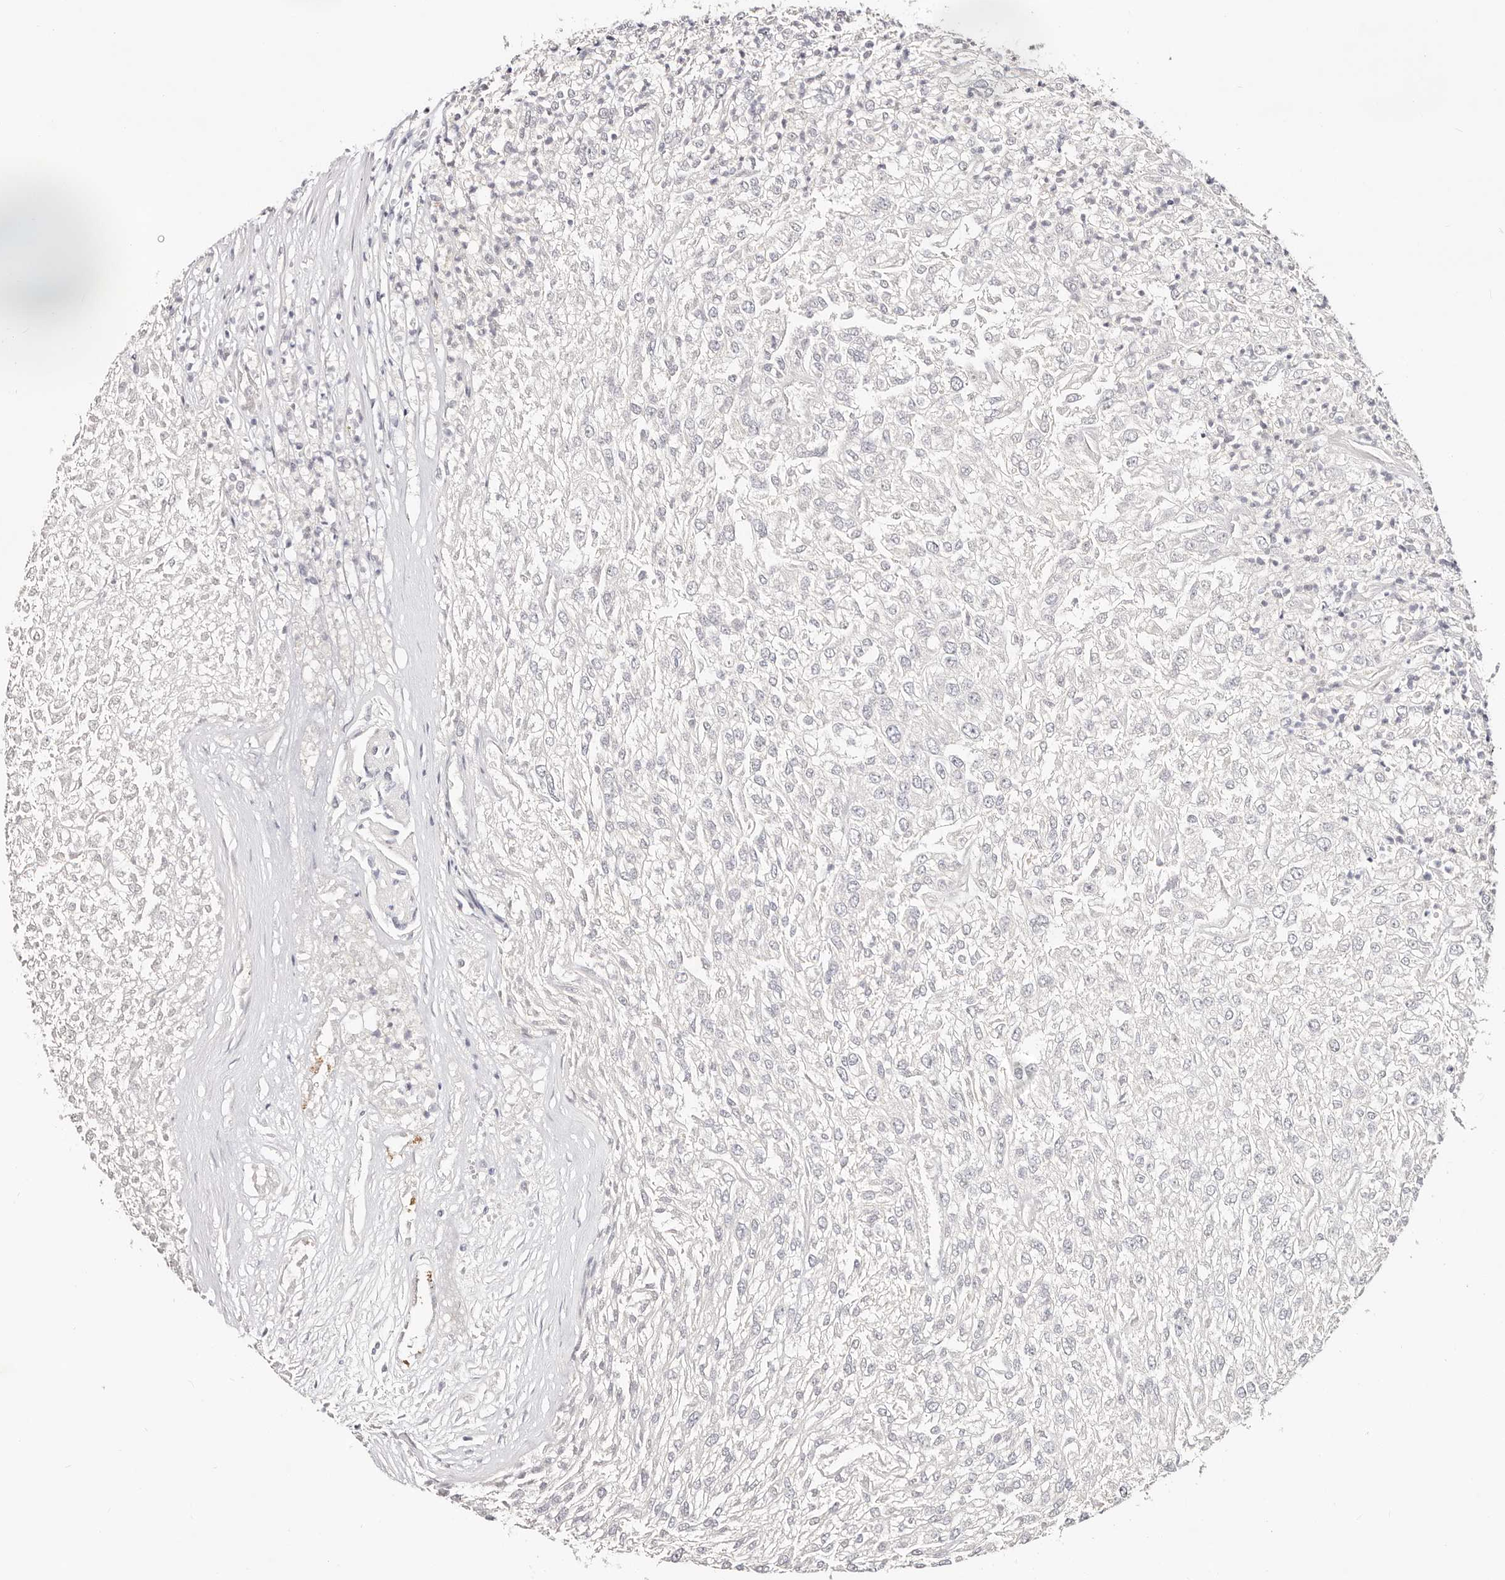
{"staining": {"intensity": "negative", "quantity": "none", "location": "none"}, "tissue": "renal cancer", "cell_type": "Tumor cells", "image_type": "cancer", "snomed": [{"axis": "morphology", "description": "Adenocarcinoma, NOS"}, {"axis": "topography", "description": "Kidney"}], "caption": "Immunohistochemistry image of renal adenocarcinoma stained for a protein (brown), which exhibits no staining in tumor cells.", "gene": "VIPAS39", "patient": {"sex": "female", "age": 54}}